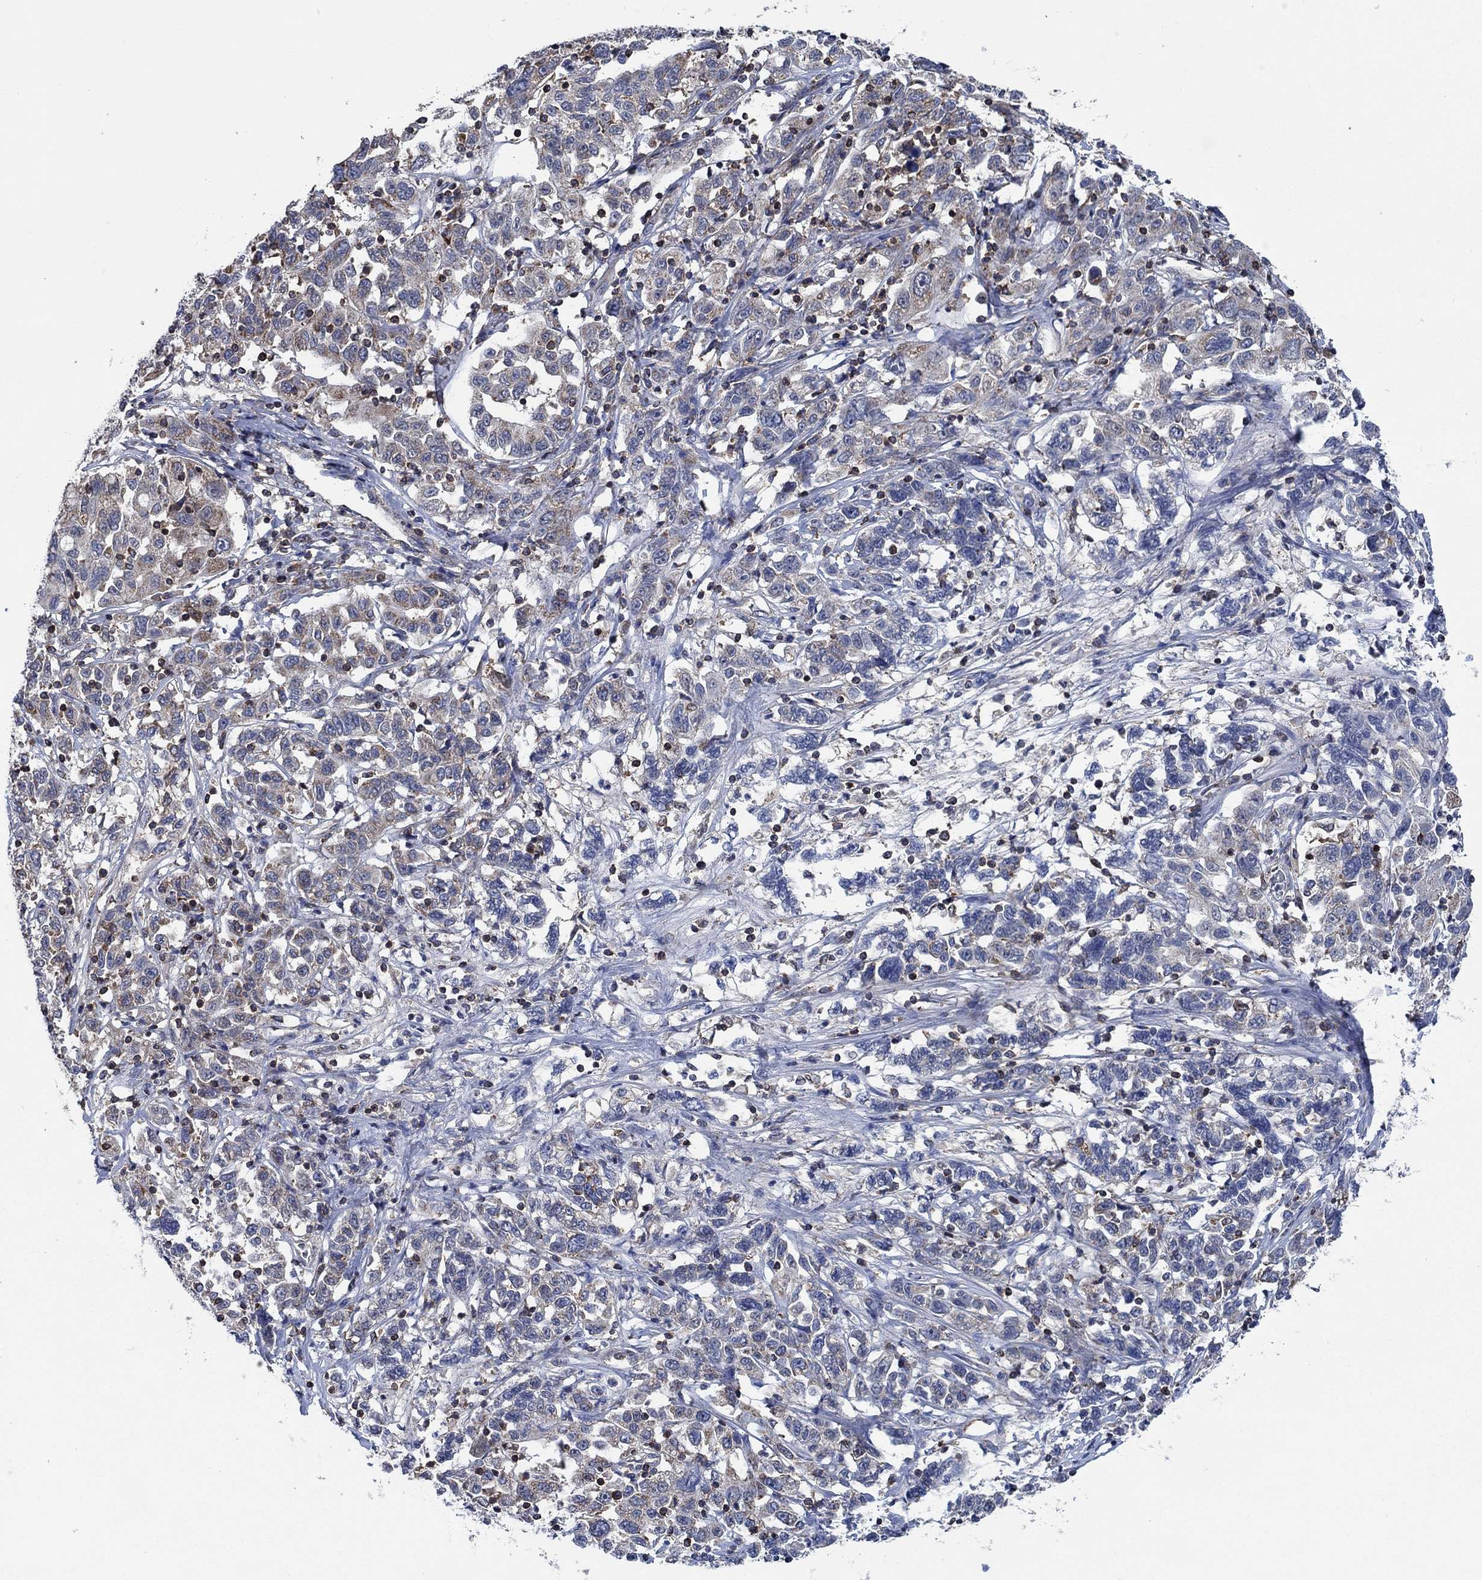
{"staining": {"intensity": "weak", "quantity": "25%-75%", "location": "cytoplasmic/membranous"}, "tissue": "liver cancer", "cell_type": "Tumor cells", "image_type": "cancer", "snomed": [{"axis": "morphology", "description": "Adenocarcinoma, NOS"}, {"axis": "morphology", "description": "Cholangiocarcinoma"}, {"axis": "topography", "description": "Liver"}], "caption": "Liver cancer was stained to show a protein in brown. There is low levels of weak cytoplasmic/membranous staining in about 25%-75% of tumor cells.", "gene": "STXBP6", "patient": {"sex": "male", "age": 64}}